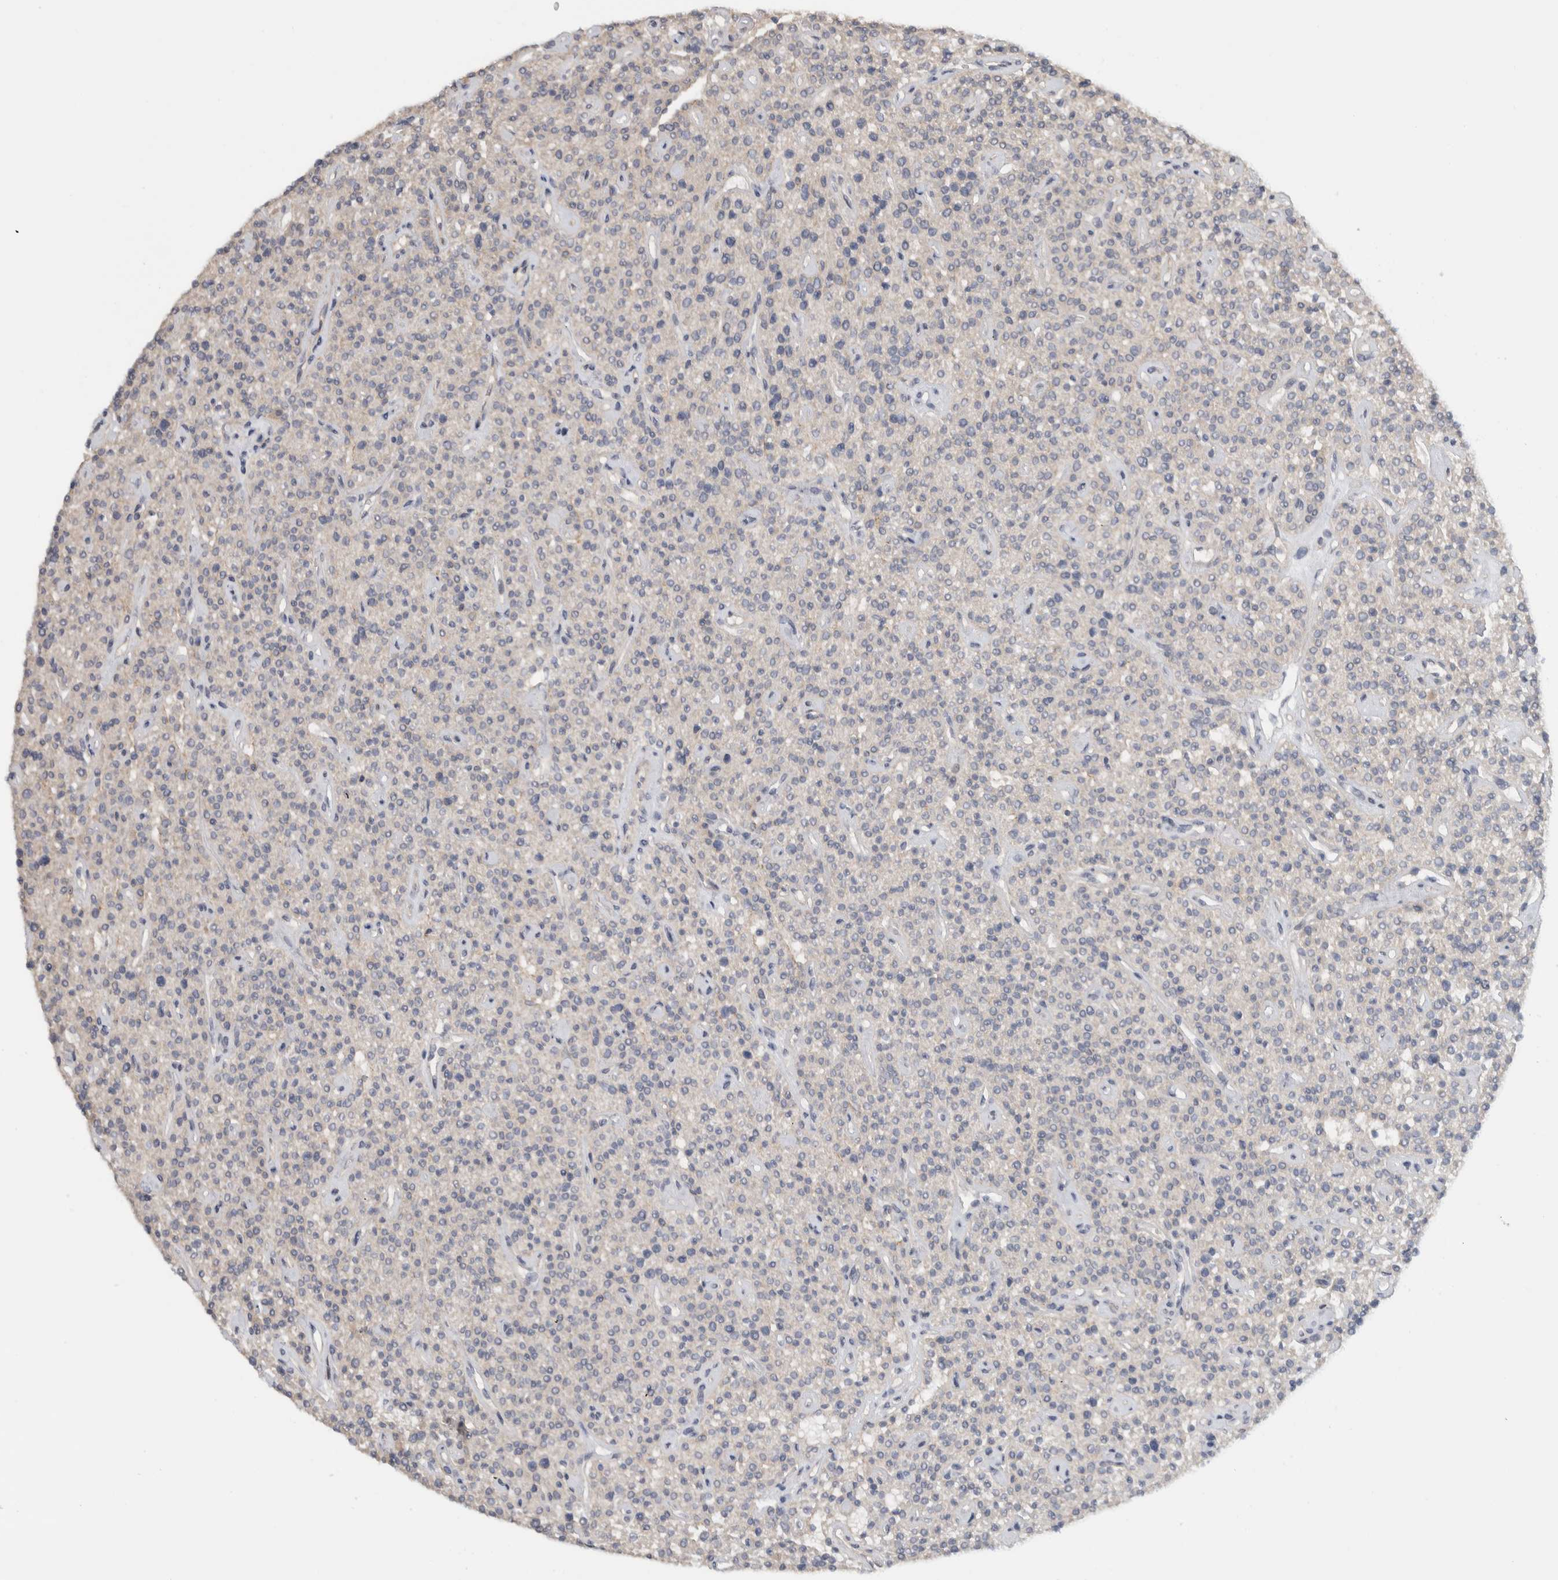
{"staining": {"intensity": "moderate", "quantity": "<25%", "location": "cytoplasmic/membranous"}, "tissue": "parathyroid gland", "cell_type": "Glandular cells", "image_type": "normal", "snomed": [{"axis": "morphology", "description": "Normal tissue, NOS"}, {"axis": "topography", "description": "Parathyroid gland"}], "caption": "DAB (3,3'-diaminobenzidine) immunohistochemical staining of unremarkable parathyroid gland shows moderate cytoplasmic/membranous protein staining in about <25% of glandular cells.", "gene": "MPRIP", "patient": {"sex": "male", "age": 46}}